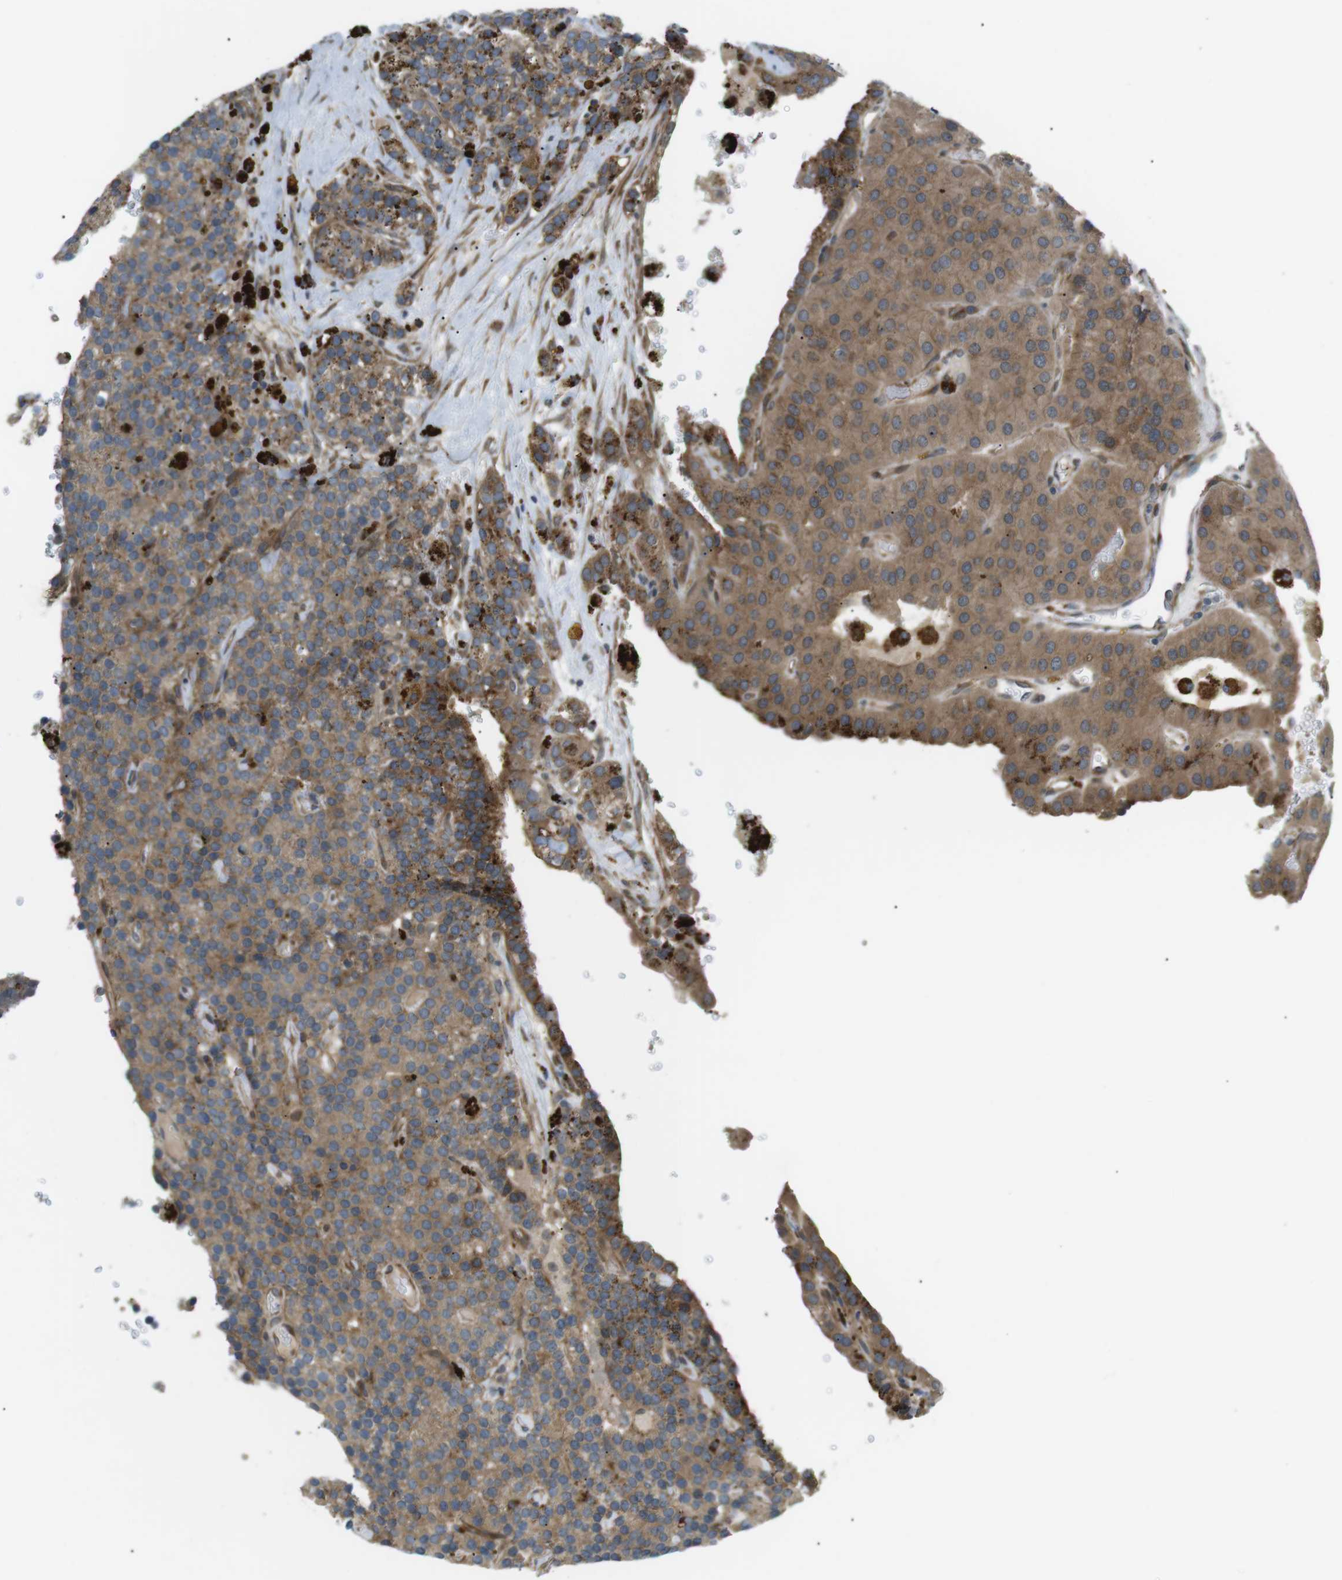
{"staining": {"intensity": "moderate", "quantity": ">75%", "location": "cytoplasmic/membranous"}, "tissue": "parathyroid gland", "cell_type": "Glandular cells", "image_type": "normal", "snomed": [{"axis": "morphology", "description": "Normal tissue, NOS"}, {"axis": "morphology", "description": "Adenoma, NOS"}, {"axis": "topography", "description": "Parathyroid gland"}], "caption": "This histopathology image displays normal parathyroid gland stained with IHC to label a protein in brown. The cytoplasmic/membranous of glandular cells show moderate positivity for the protein. Nuclei are counter-stained blue.", "gene": "KANK2", "patient": {"sex": "female", "age": 86}}